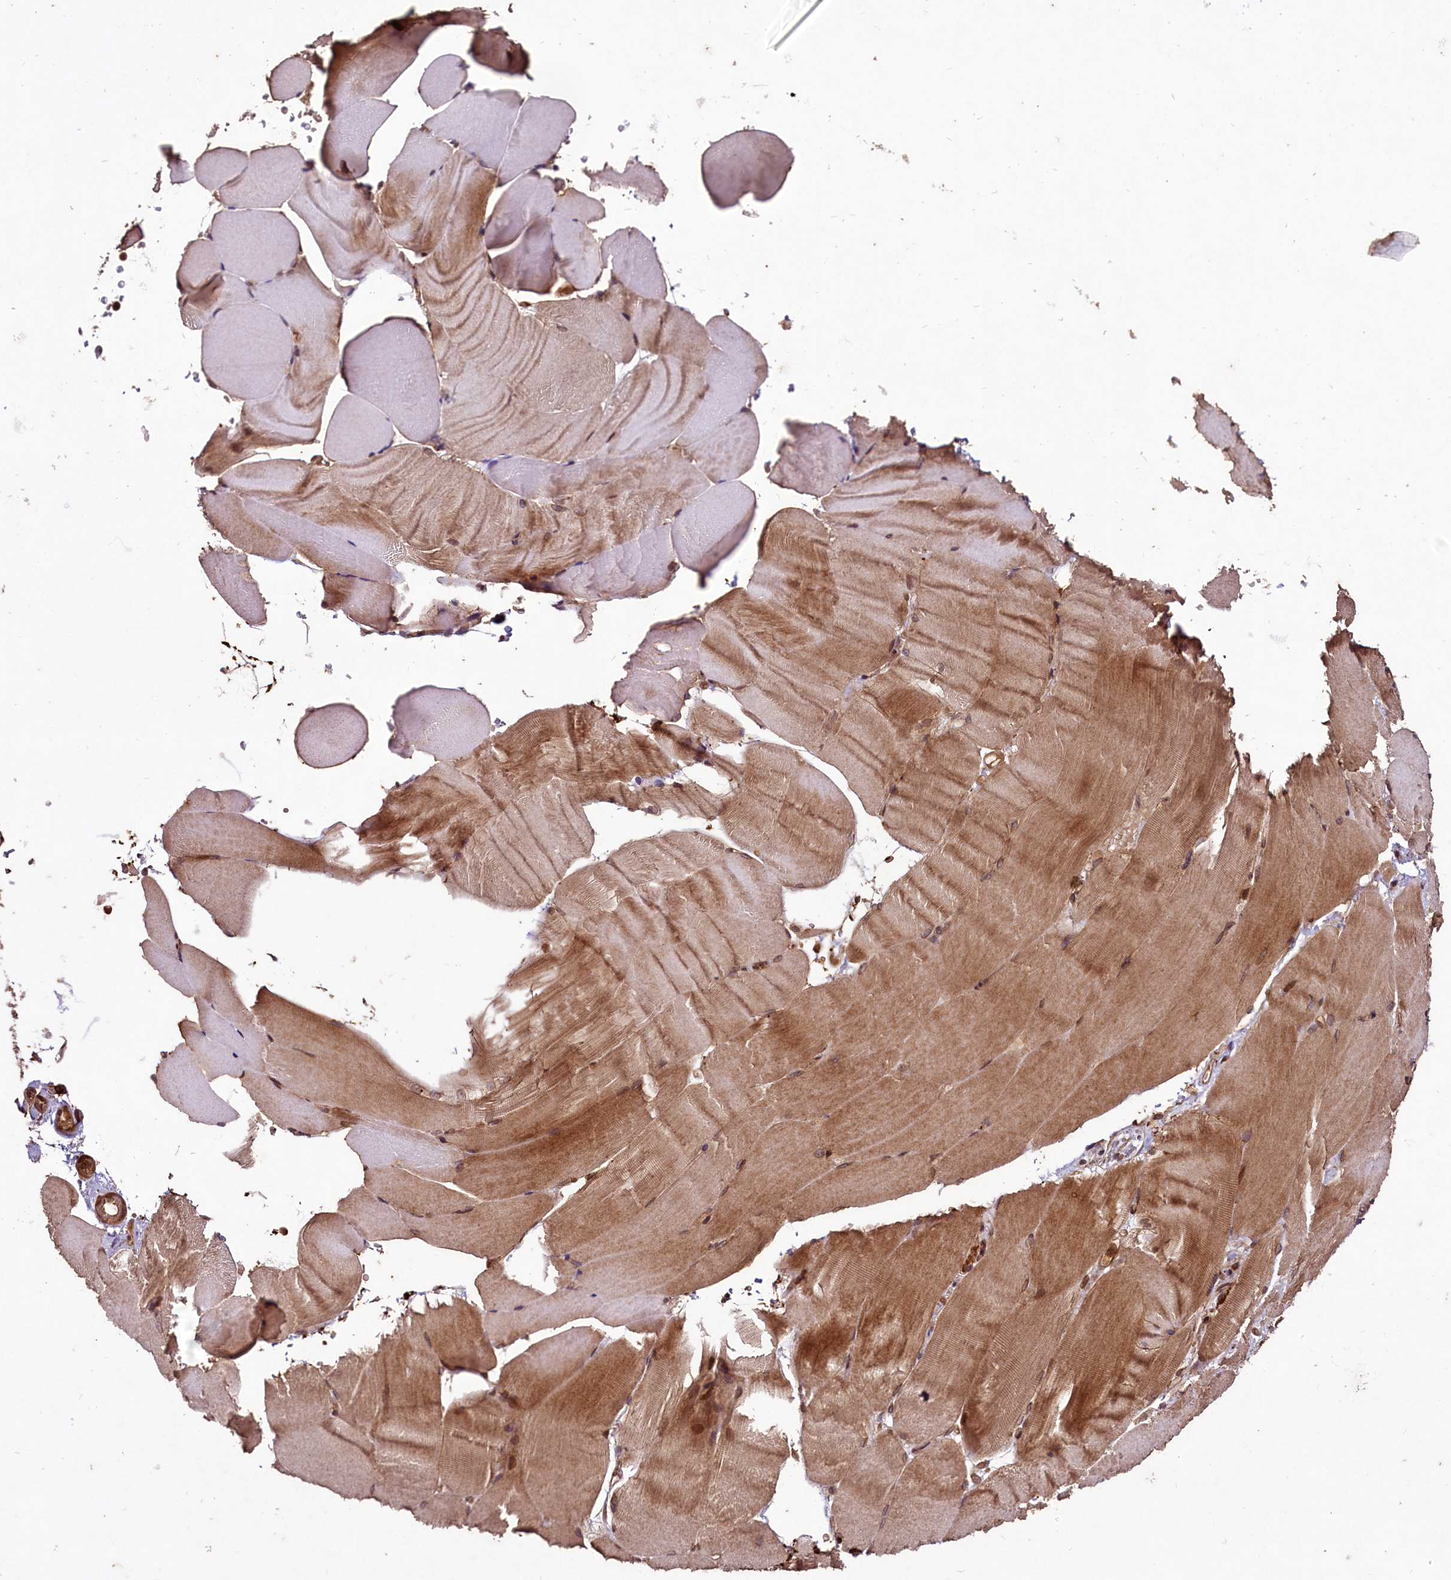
{"staining": {"intensity": "moderate", "quantity": ">75%", "location": "cytoplasmic/membranous,nuclear"}, "tissue": "skeletal muscle", "cell_type": "Myocytes", "image_type": "normal", "snomed": [{"axis": "morphology", "description": "Normal tissue, NOS"}, {"axis": "topography", "description": "Skeletal muscle"}, {"axis": "topography", "description": "Parathyroid gland"}], "caption": "Immunohistochemical staining of normal human skeletal muscle reveals >75% levels of moderate cytoplasmic/membranous,nuclear protein staining in about >75% of myocytes. Nuclei are stained in blue.", "gene": "DCP1B", "patient": {"sex": "female", "age": 37}}